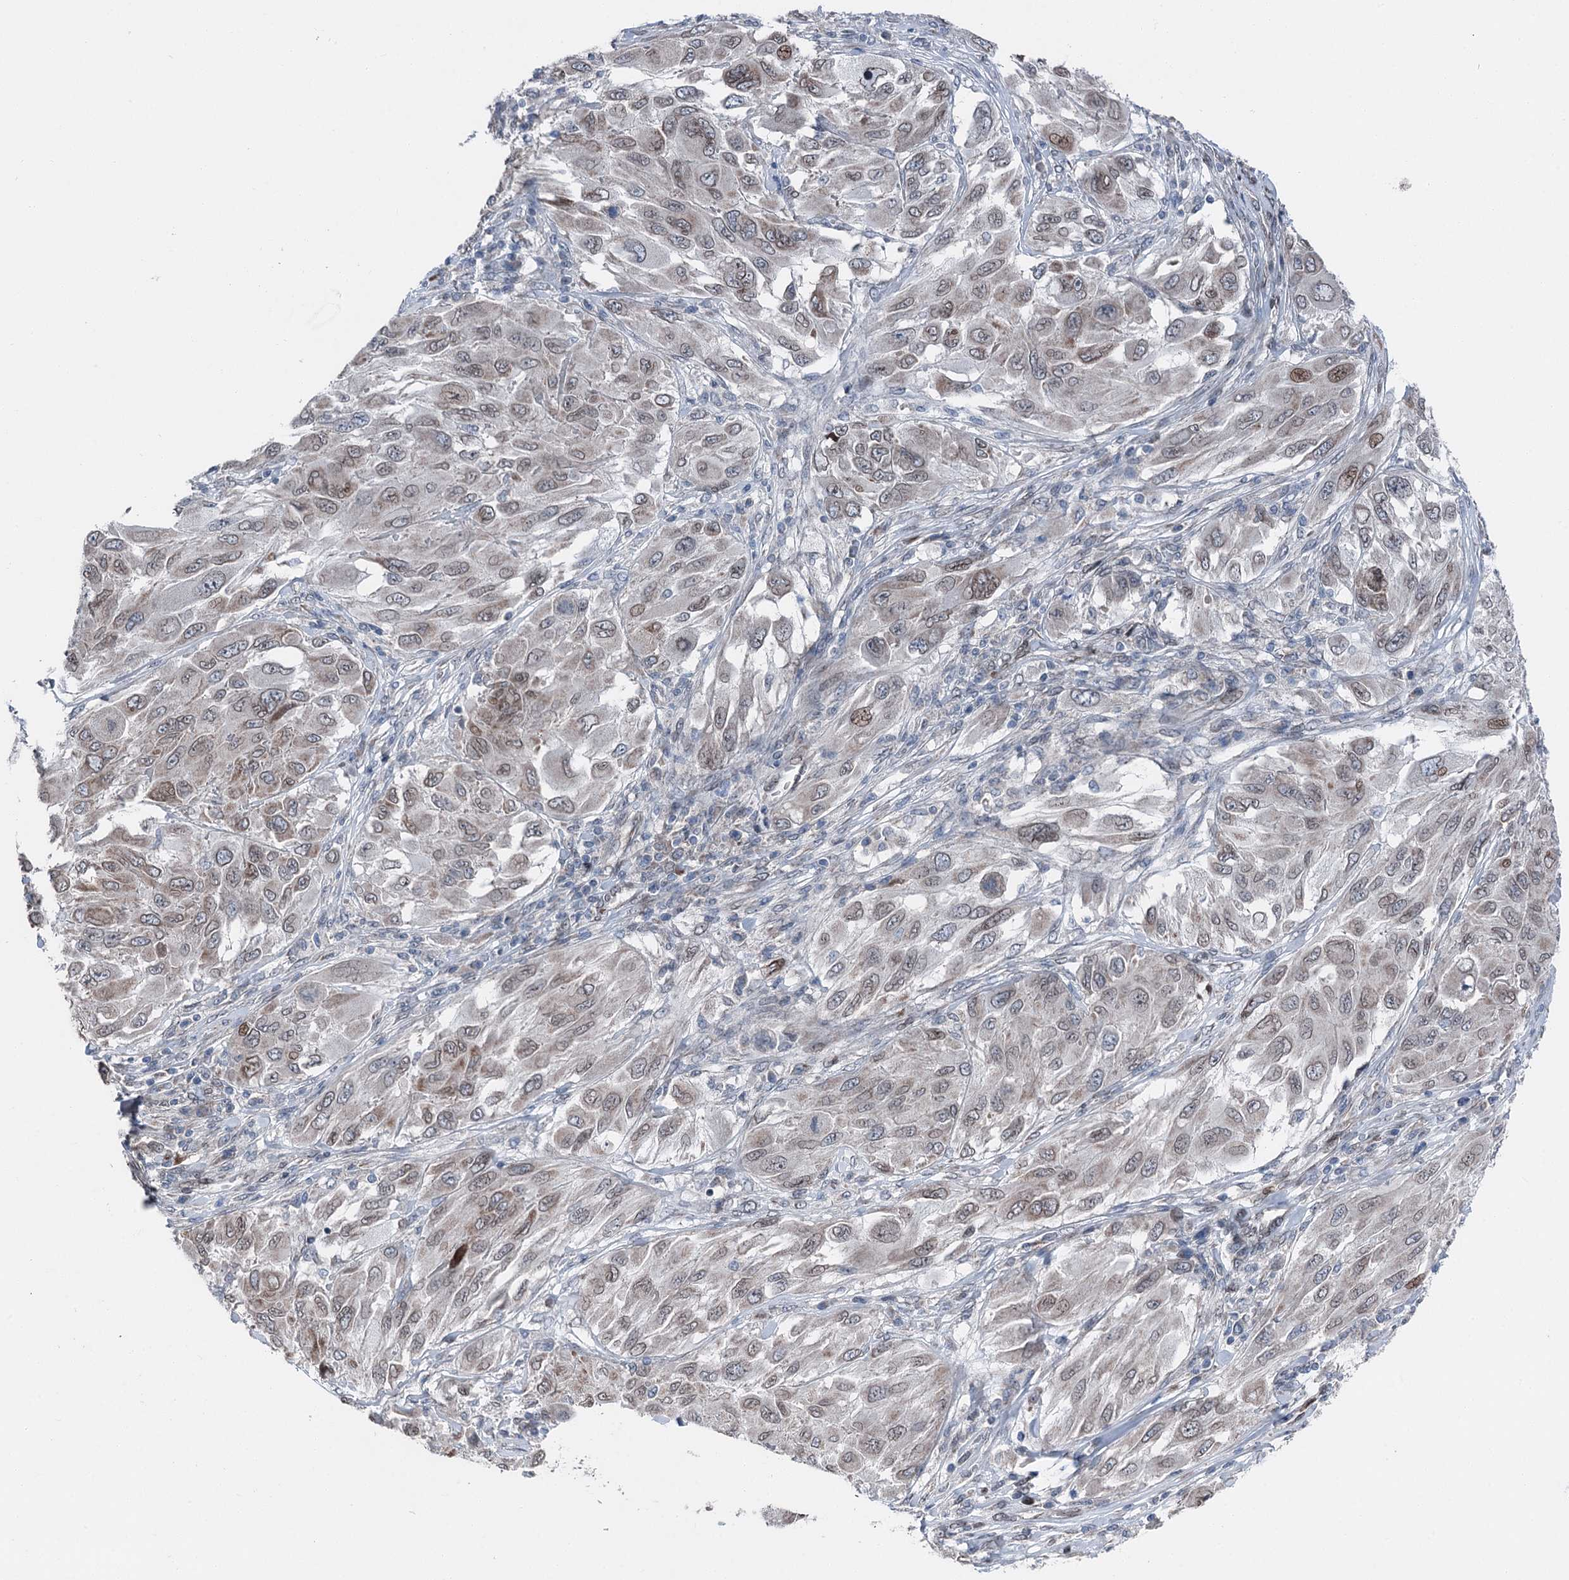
{"staining": {"intensity": "weak", "quantity": "25%-75%", "location": "cytoplasmic/membranous"}, "tissue": "melanoma", "cell_type": "Tumor cells", "image_type": "cancer", "snomed": [{"axis": "morphology", "description": "Malignant melanoma, NOS"}, {"axis": "topography", "description": "Skin"}], "caption": "An immunohistochemistry micrograph of neoplastic tissue is shown. Protein staining in brown highlights weak cytoplasmic/membranous positivity in malignant melanoma within tumor cells.", "gene": "MRPL14", "patient": {"sex": "female", "age": 91}}